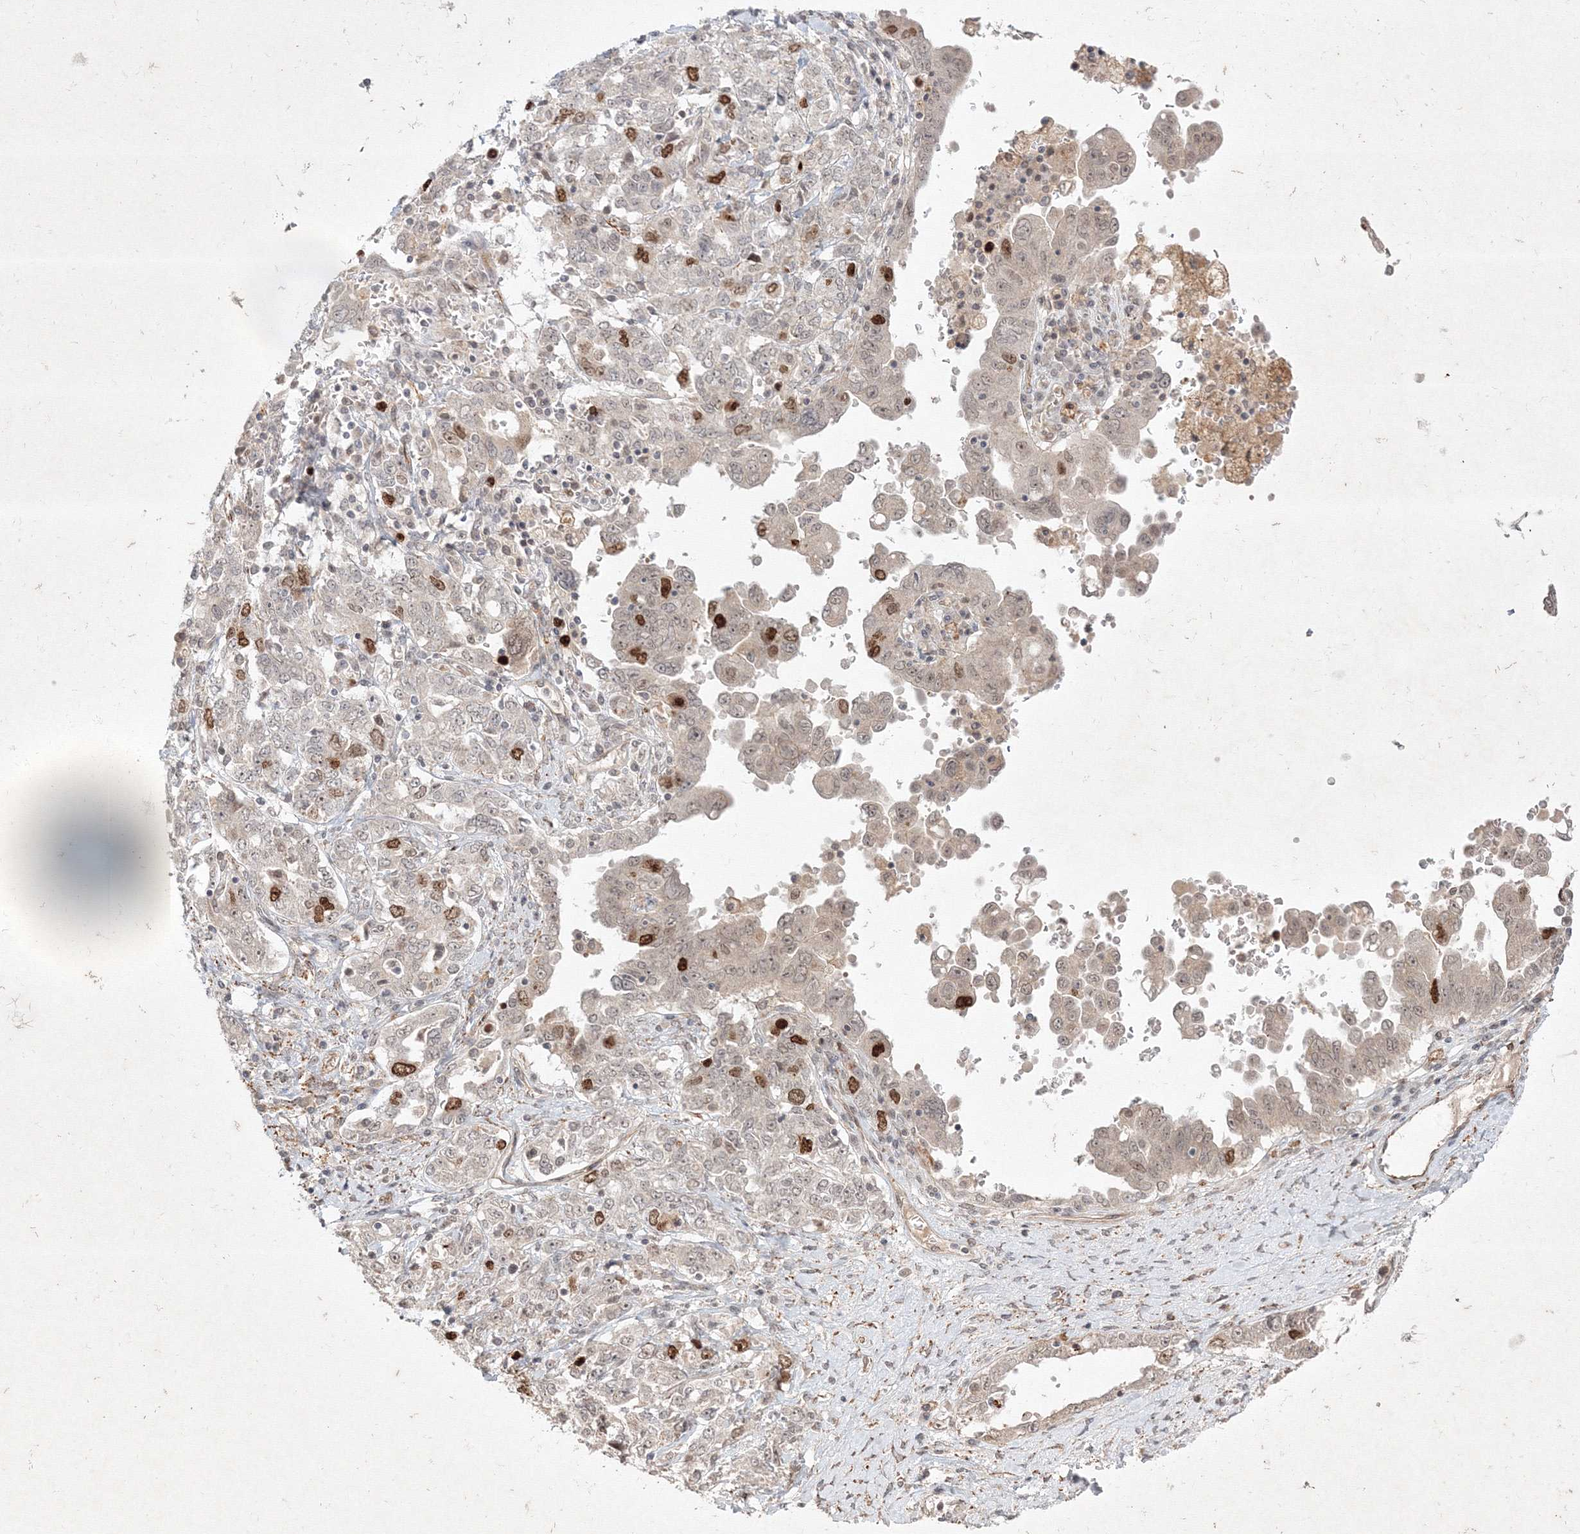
{"staining": {"intensity": "strong", "quantity": "<25%", "location": "nuclear"}, "tissue": "ovarian cancer", "cell_type": "Tumor cells", "image_type": "cancer", "snomed": [{"axis": "morphology", "description": "Carcinoma, endometroid"}, {"axis": "topography", "description": "Ovary"}], "caption": "Ovarian cancer (endometroid carcinoma) tissue reveals strong nuclear expression in about <25% of tumor cells, visualized by immunohistochemistry. The staining was performed using DAB to visualize the protein expression in brown, while the nuclei were stained in blue with hematoxylin (Magnification: 20x).", "gene": "KIF20A", "patient": {"sex": "female", "age": 62}}